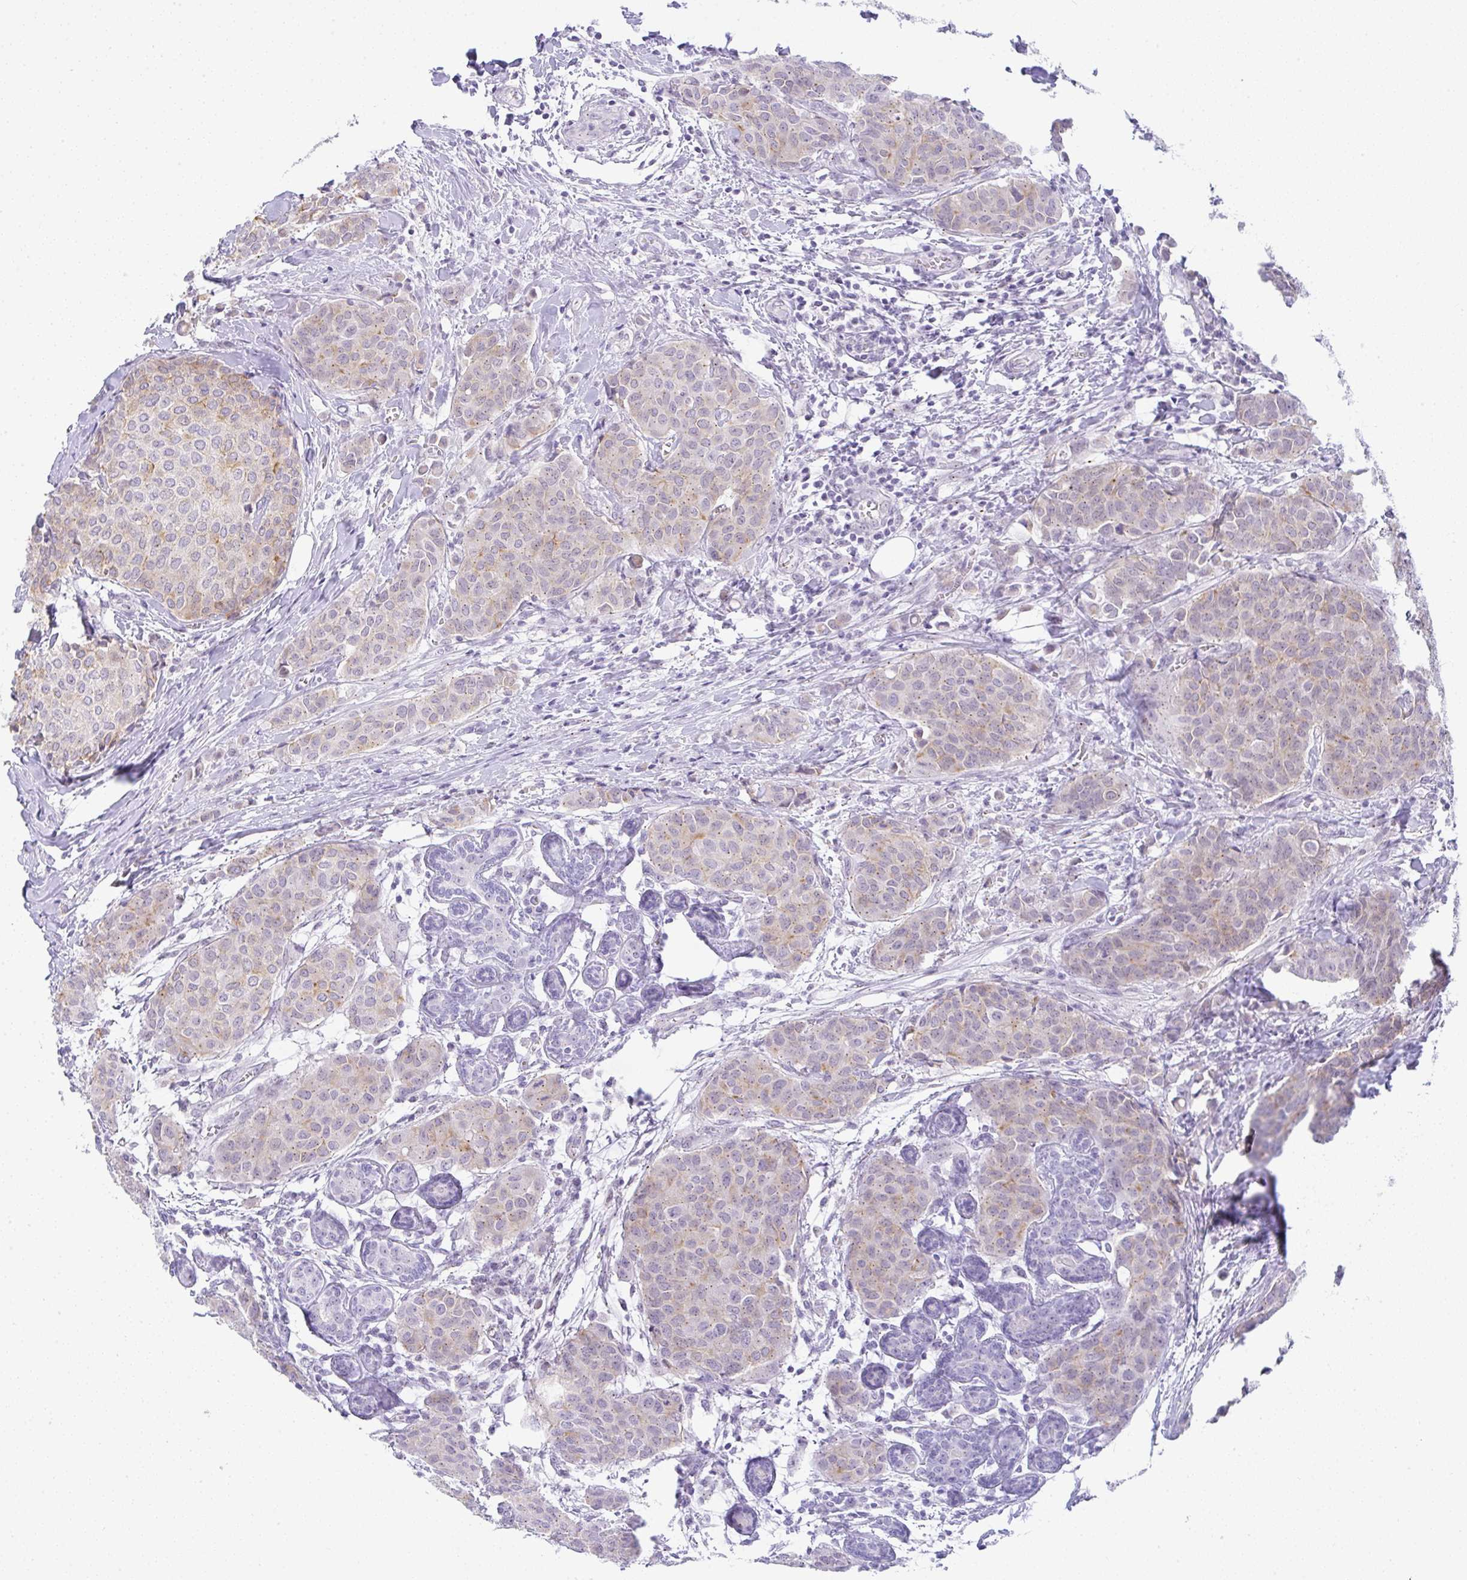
{"staining": {"intensity": "moderate", "quantity": "25%-75%", "location": "cytoplasmic/membranous"}, "tissue": "breast cancer", "cell_type": "Tumor cells", "image_type": "cancer", "snomed": [{"axis": "morphology", "description": "Duct carcinoma"}, {"axis": "topography", "description": "Breast"}], "caption": "This micrograph exhibits breast cancer (infiltrating ductal carcinoma) stained with IHC to label a protein in brown. The cytoplasmic/membranous of tumor cells show moderate positivity for the protein. Nuclei are counter-stained blue.", "gene": "FAM177A1", "patient": {"sex": "female", "age": 47}}